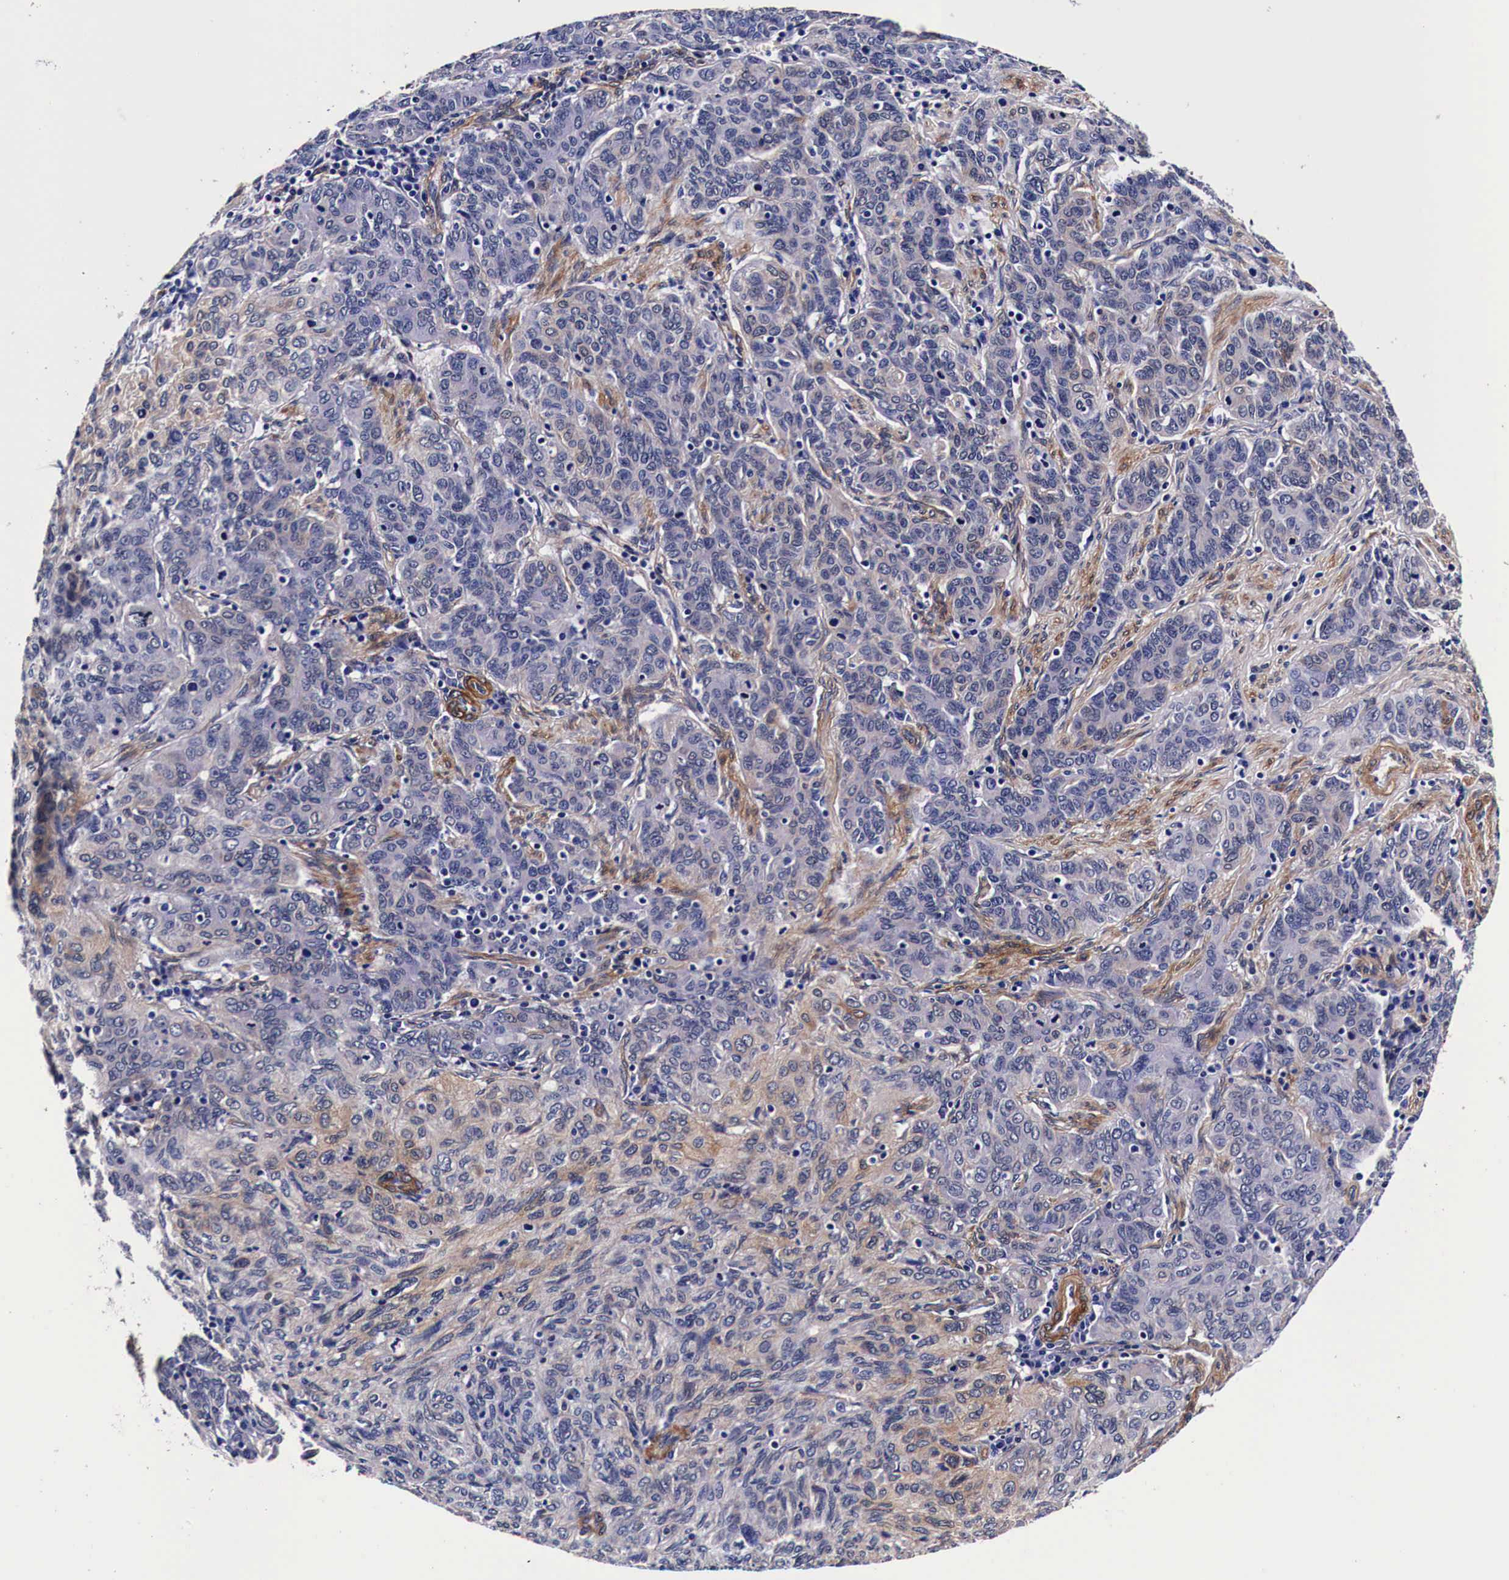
{"staining": {"intensity": "weak", "quantity": "<25%", "location": "cytoplasmic/membranous"}, "tissue": "cervical cancer", "cell_type": "Tumor cells", "image_type": "cancer", "snomed": [{"axis": "morphology", "description": "Squamous cell carcinoma, NOS"}, {"axis": "topography", "description": "Cervix"}], "caption": "Tumor cells show no significant positivity in squamous cell carcinoma (cervical).", "gene": "HSPB1", "patient": {"sex": "female", "age": 38}}